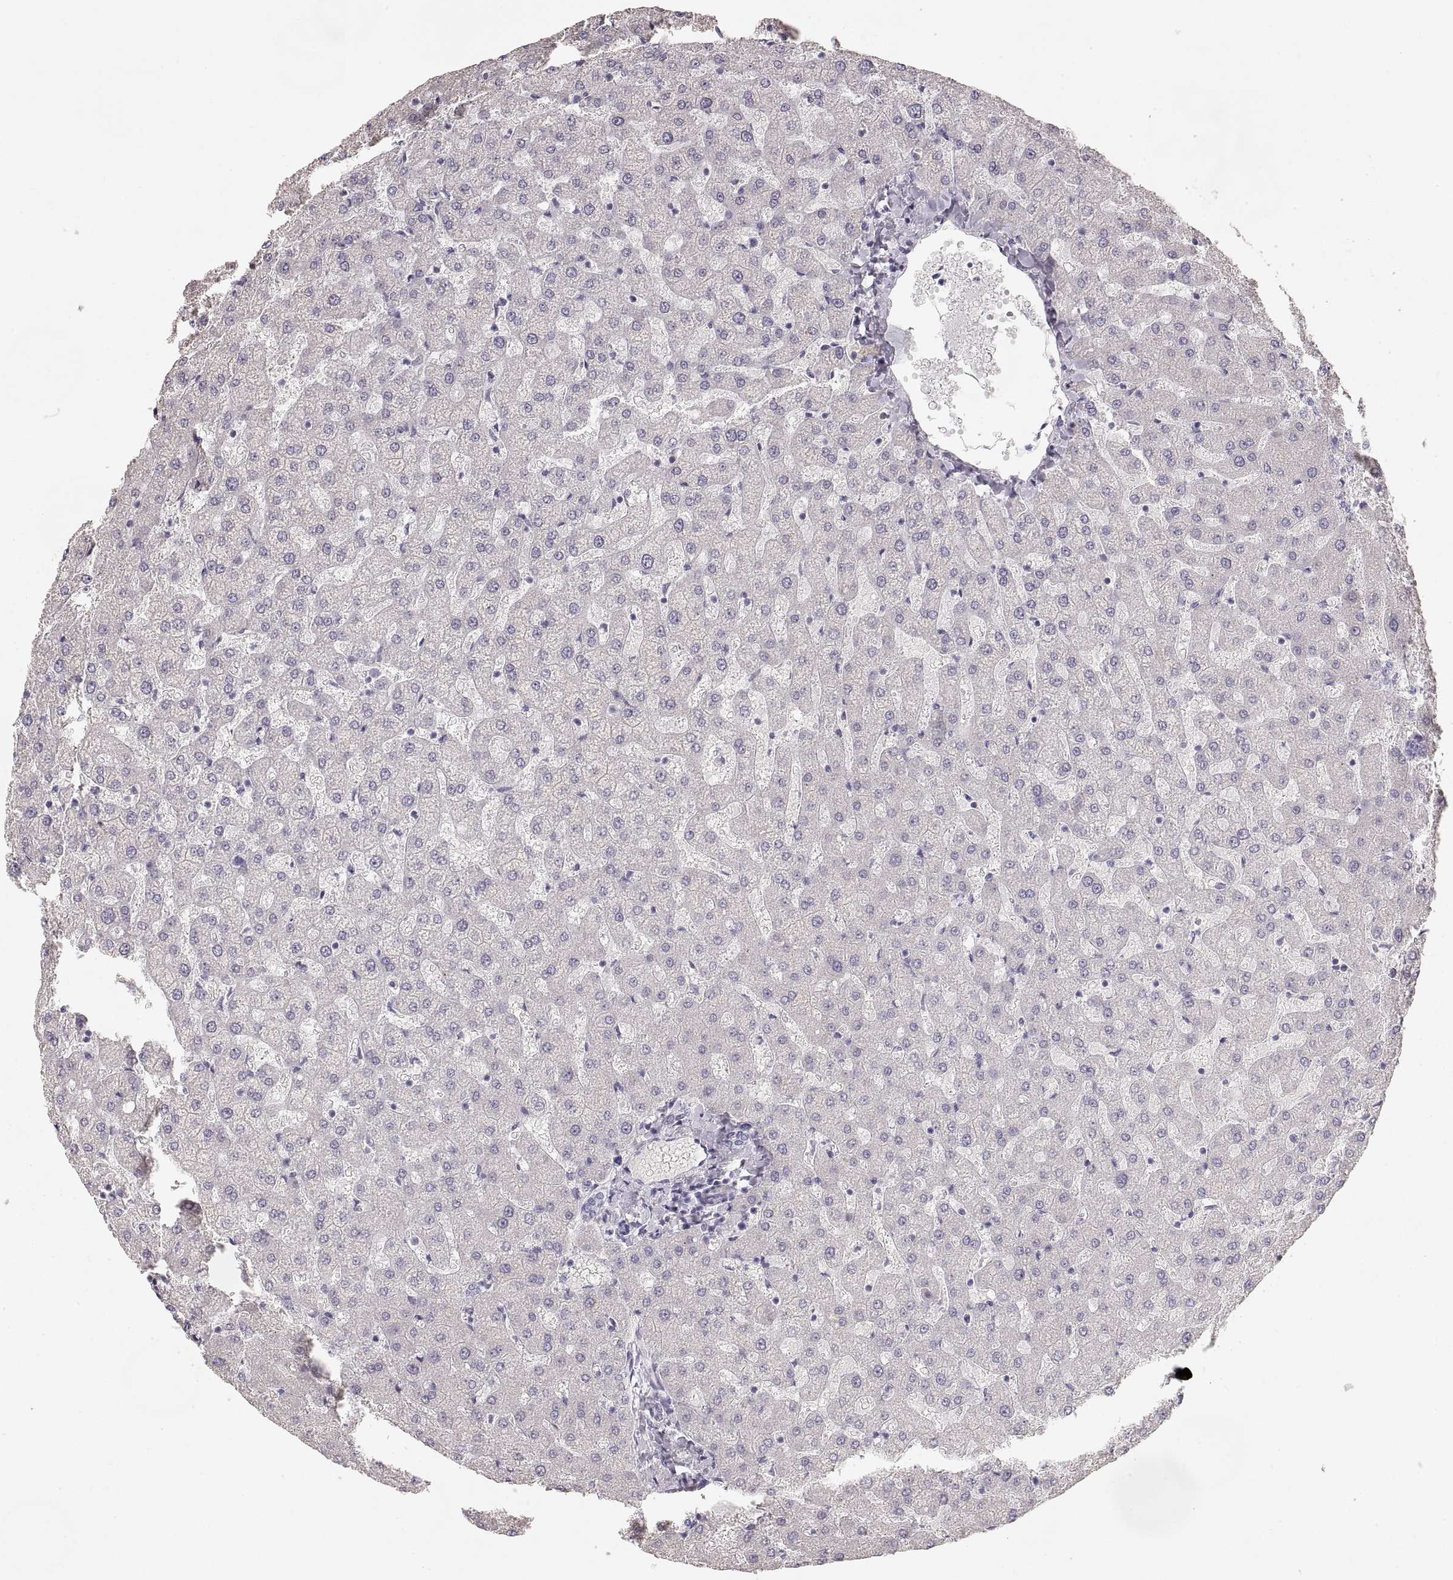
{"staining": {"intensity": "negative", "quantity": "none", "location": "none"}, "tissue": "liver", "cell_type": "Cholangiocytes", "image_type": "normal", "snomed": [{"axis": "morphology", "description": "Normal tissue, NOS"}, {"axis": "topography", "description": "Liver"}], "caption": "Human liver stained for a protein using IHC demonstrates no staining in cholangiocytes.", "gene": "ZP3", "patient": {"sex": "female", "age": 50}}